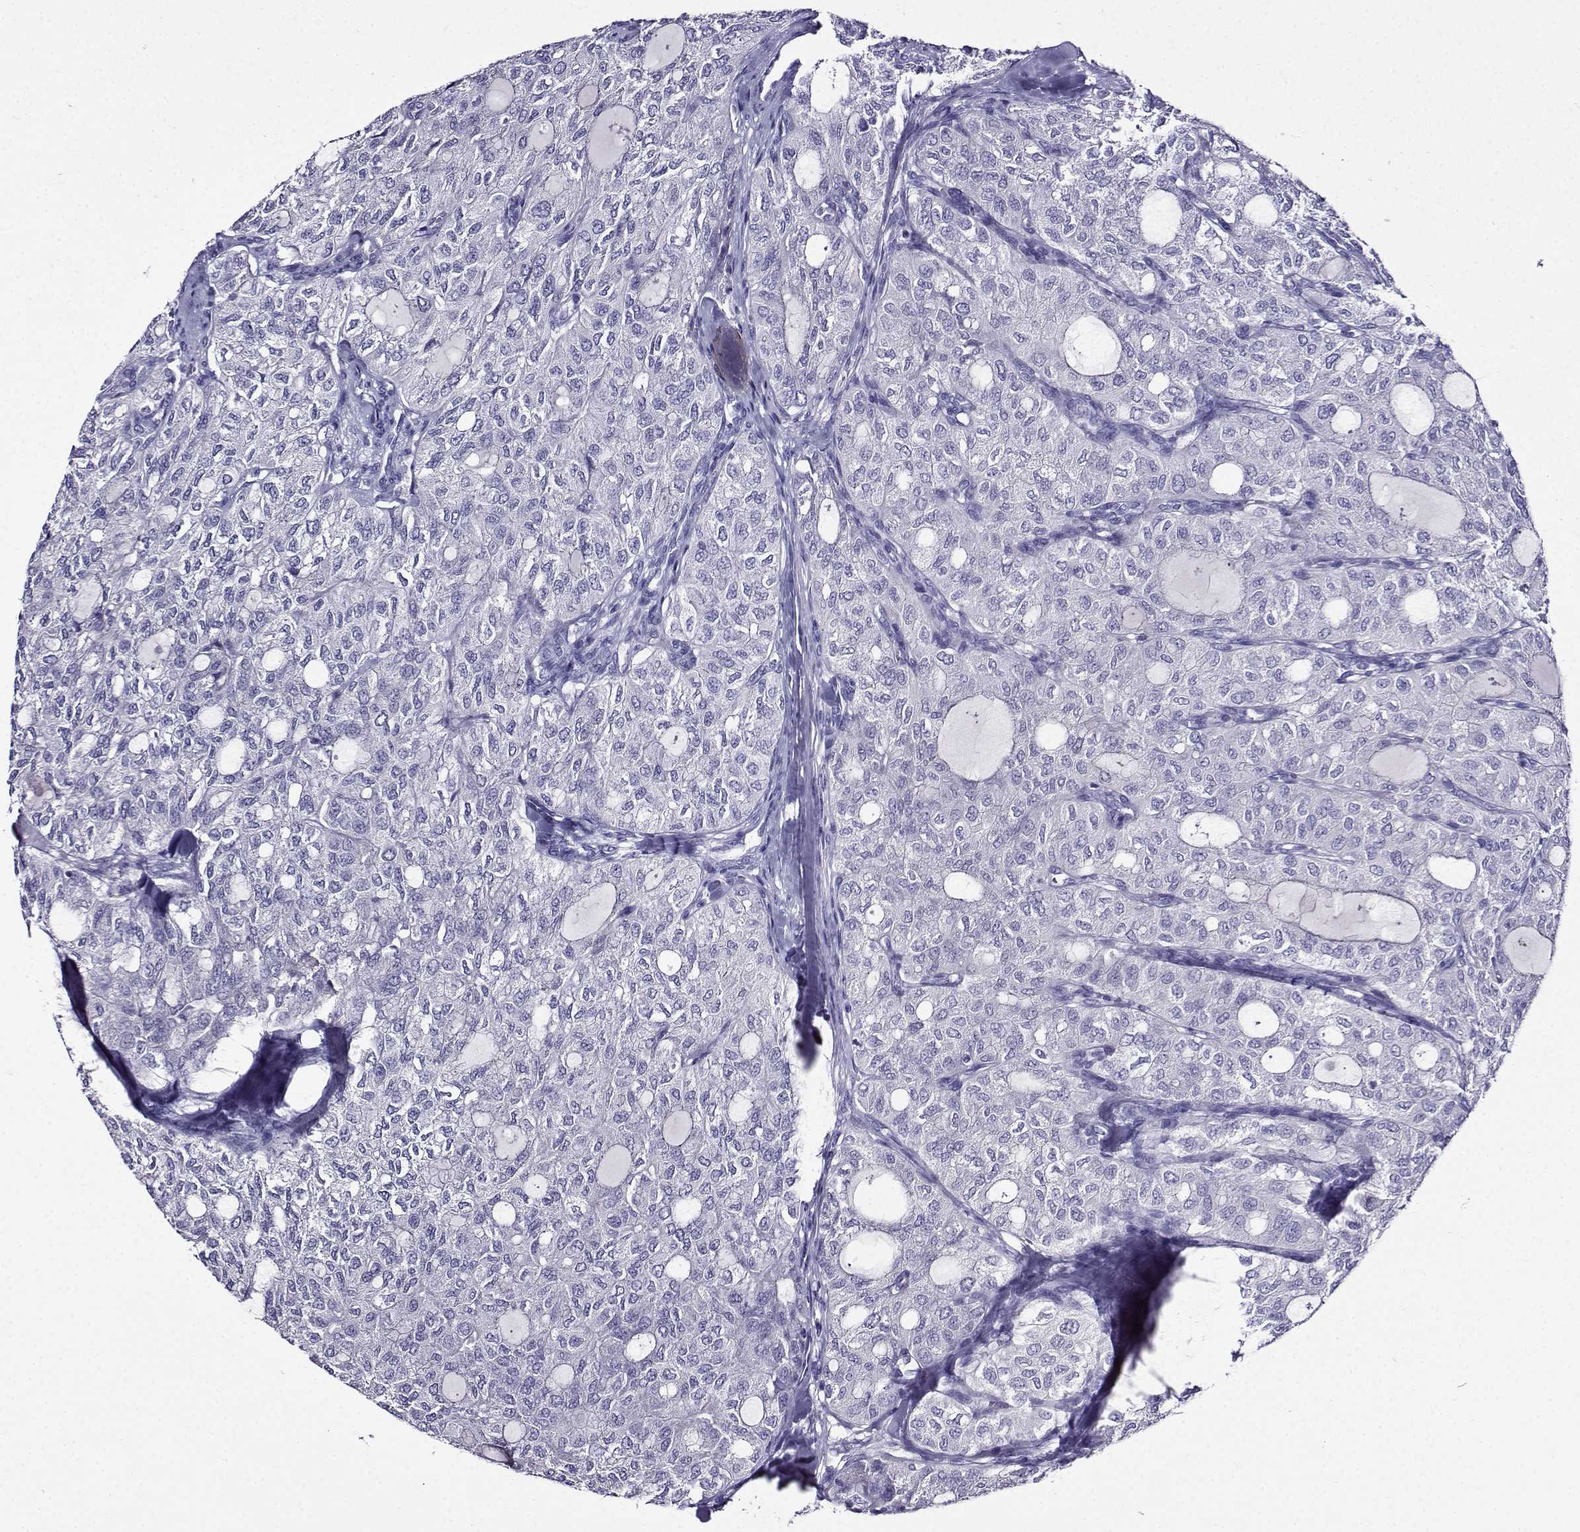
{"staining": {"intensity": "negative", "quantity": "none", "location": "none"}, "tissue": "thyroid cancer", "cell_type": "Tumor cells", "image_type": "cancer", "snomed": [{"axis": "morphology", "description": "Follicular adenoma carcinoma, NOS"}, {"axis": "topography", "description": "Thyroid gland"}], "caption": "Immunohistochemistry (IHC) photomicrograph of neoplastic tissue: thyroid cancer (follicular adenoma carcinoma) stained with DAB (3,3'-diaminobenzidine) exhibits no significant protein expression in tumor cells.", "gene": "TMEM266", "patient": {"sex": "male", "age": 75}}